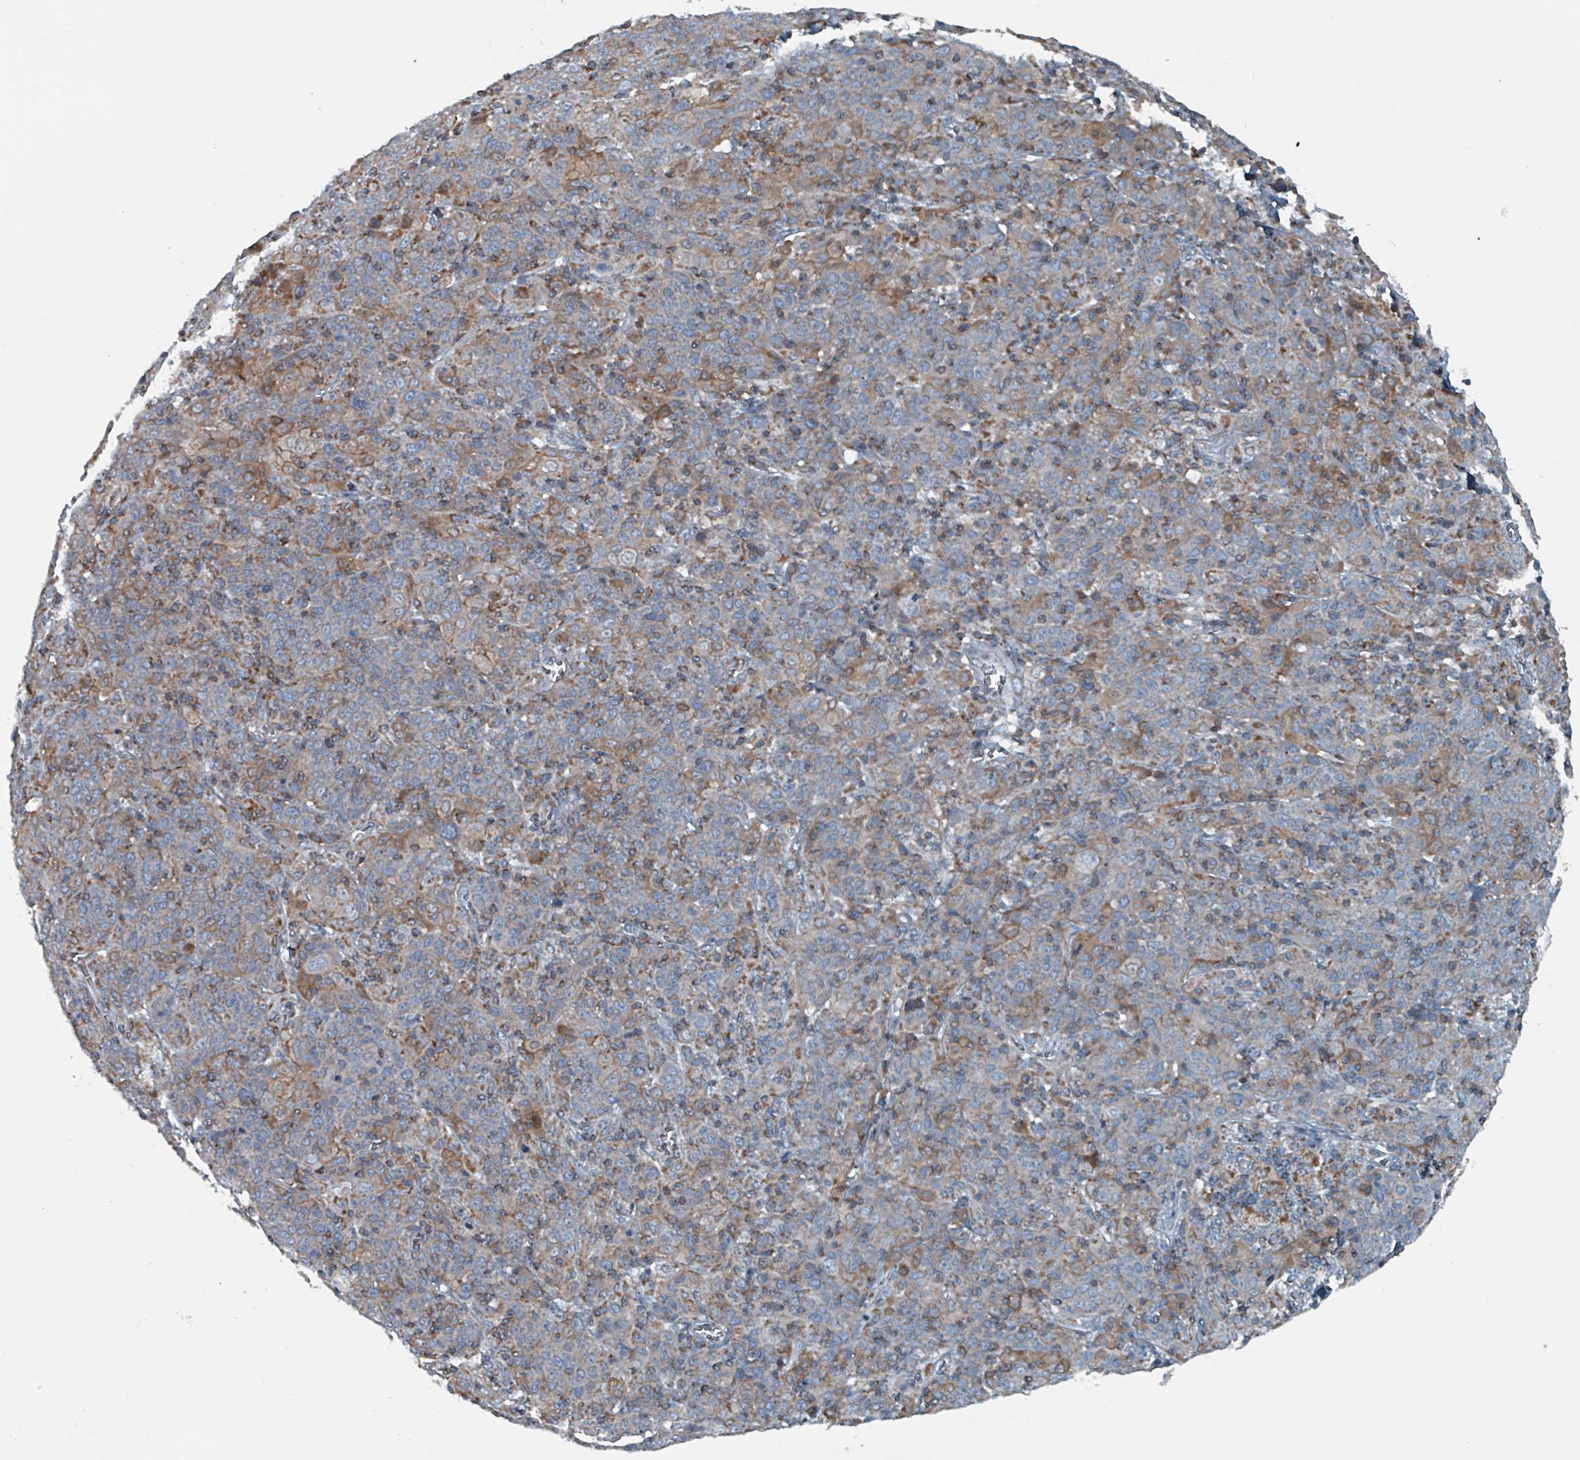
{"staining": {"intensity": "negative", "quantity": "none", "location": "none"}, "tissue": "cervical cancer", "cell_type": "Tumor cells", "image_type": "cancer", "snomed": [{"axis": "morphology", "description": "Squamous cell carcinoma, NOS"}, {"axis": "topography", "description": "Cervix"}], "caption": "IHC of squamous cell carcinoma (cervical) reveals no staining in tumor cells. (Brightfield microscopy of DAB IHC at high magnification).", "gene": "ABHD18", "patient": {"sex": "female", "age": 67}}